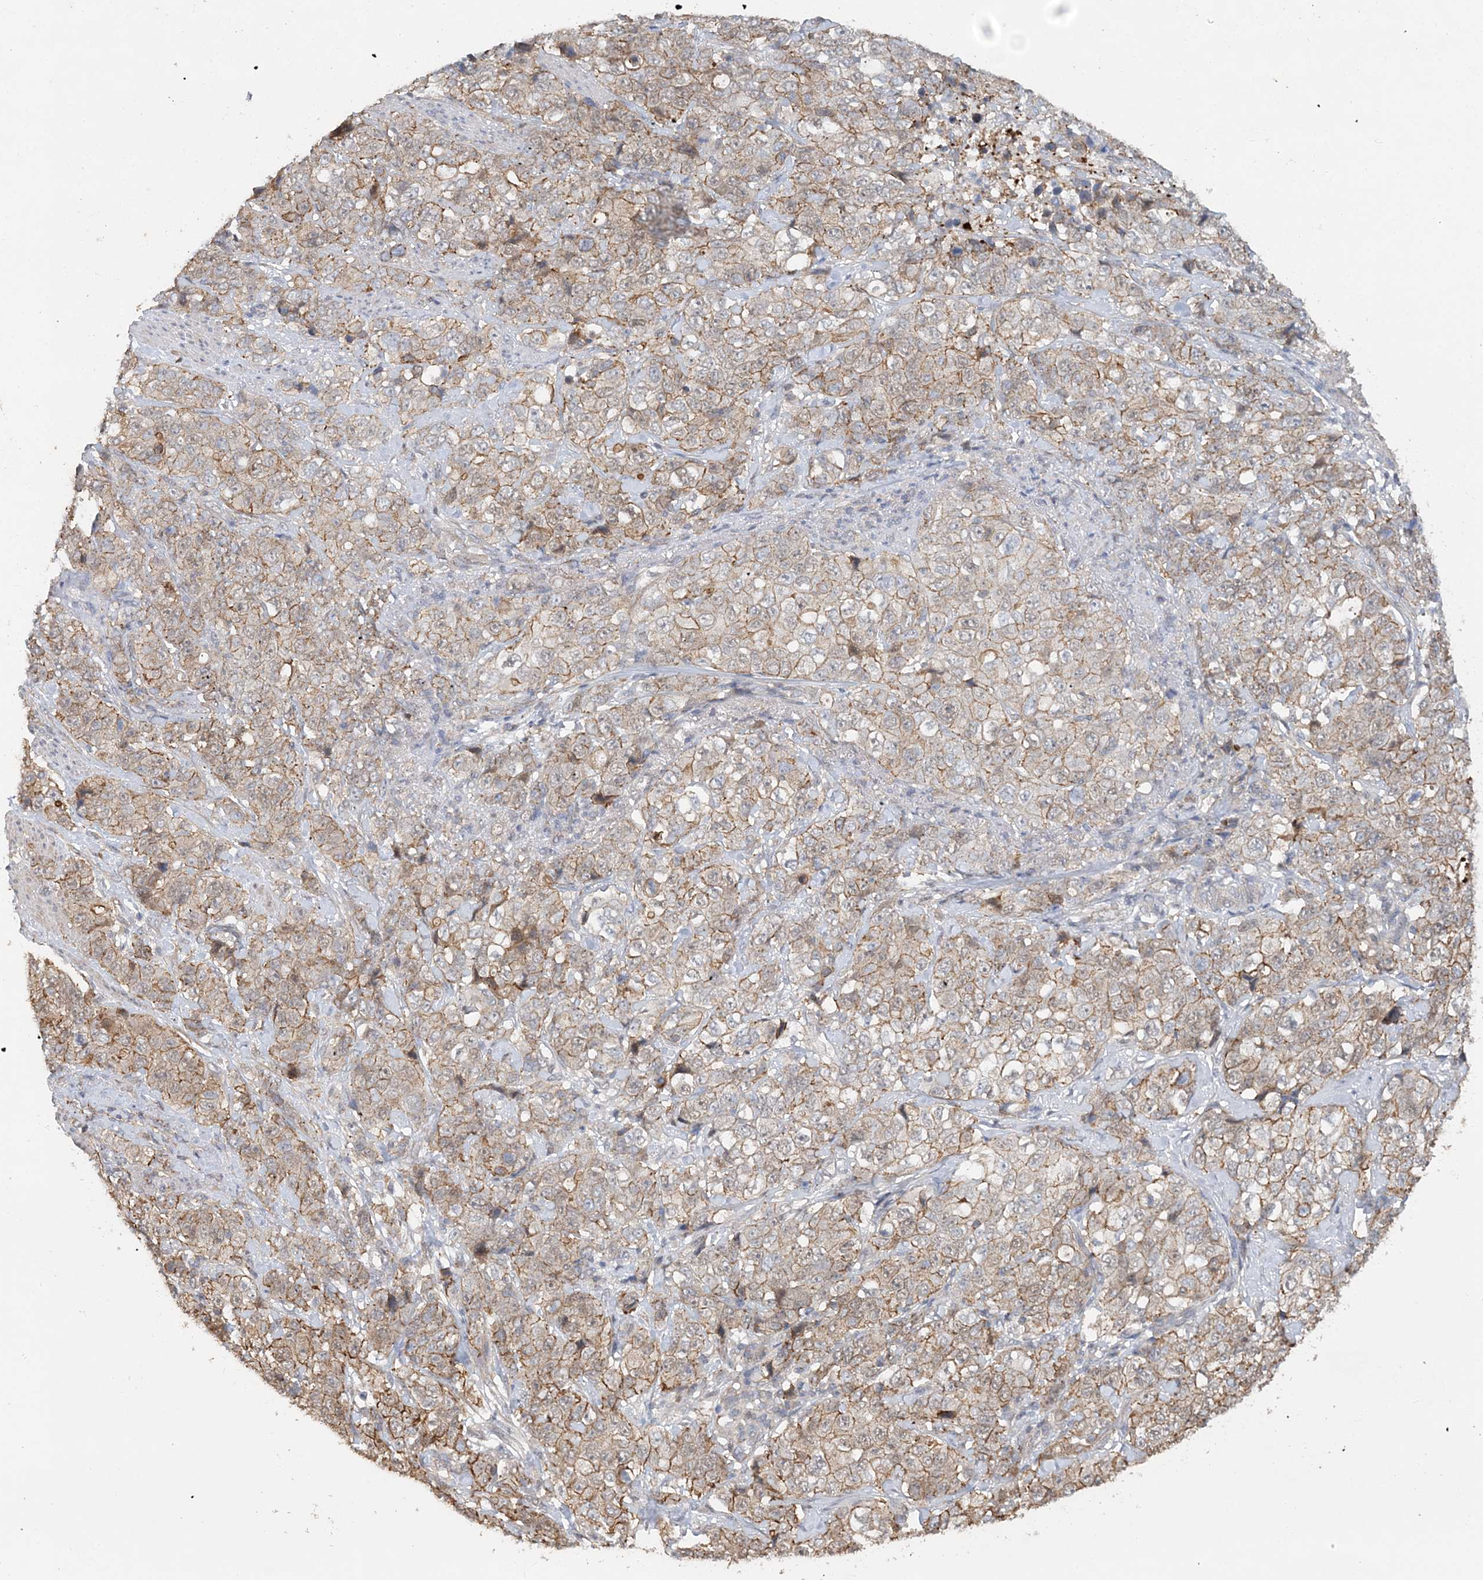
{"staining": {"intensity": "moderate", "quantity": "25%-75%", "location": "cytoplasmic/membranous"}, "tissue": "stomach cancer", "cell_type": "Tumor cells", "image_type": "cancer", "snomed": [{"axis": "morphology", "description": "Adenocarcinoma, NOS"}, {"axis": "topography", "description": "Stomach"}], "caption": "This micrograph reveals adenocarcinoma (stomach) stained with IHC to label a protein in brown. The cytoplasmic/membranous of tumor cells show moderate positivity for the protein. Nuclei are counter-stained blue.", "gene": "MAT2B", "patient": {"sex": "male", "age": 48}}